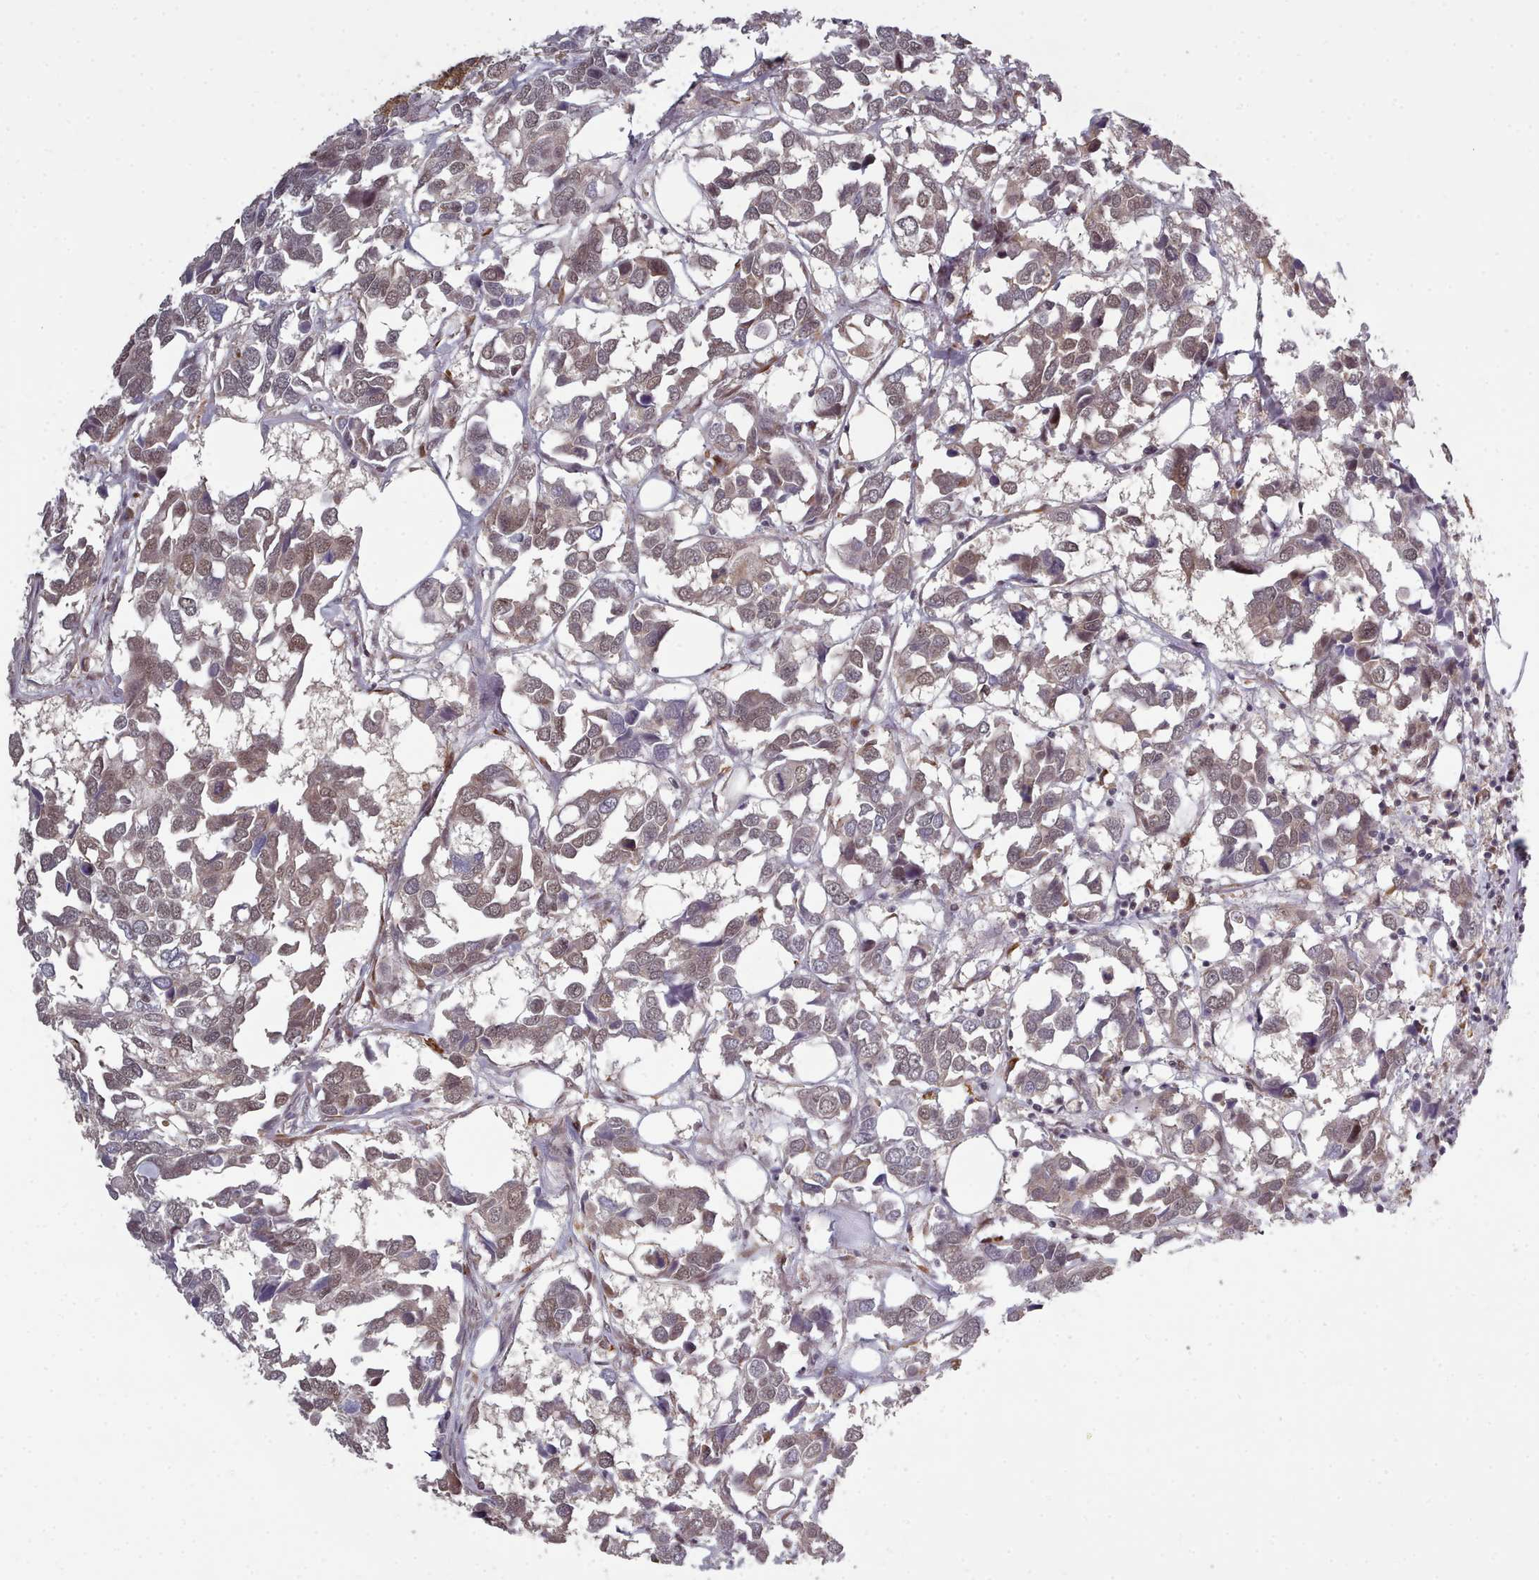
{"staining": {"intensity": "weak", "quantity": ">75%", "location": "cytoplasmic/membranous,nuclear"}, "tissue": "breast cancer", "cell_type": "Tumor cells", "image_type": "cancer", "snomed": [{"axis": "morphology", "description": "Duct carcinoma"}, {"axis": "topography", "description": "Breast"}], "caption": "Approximately >75% of tumor cells in invasive ductal carcinoma (breast) display weak cytoplasmic/membranous and nuclear protein staining as visualized by brown immunohistochemical staining.", "gene": "DHX8", "patient": {"sex": "female", "age": 83}}